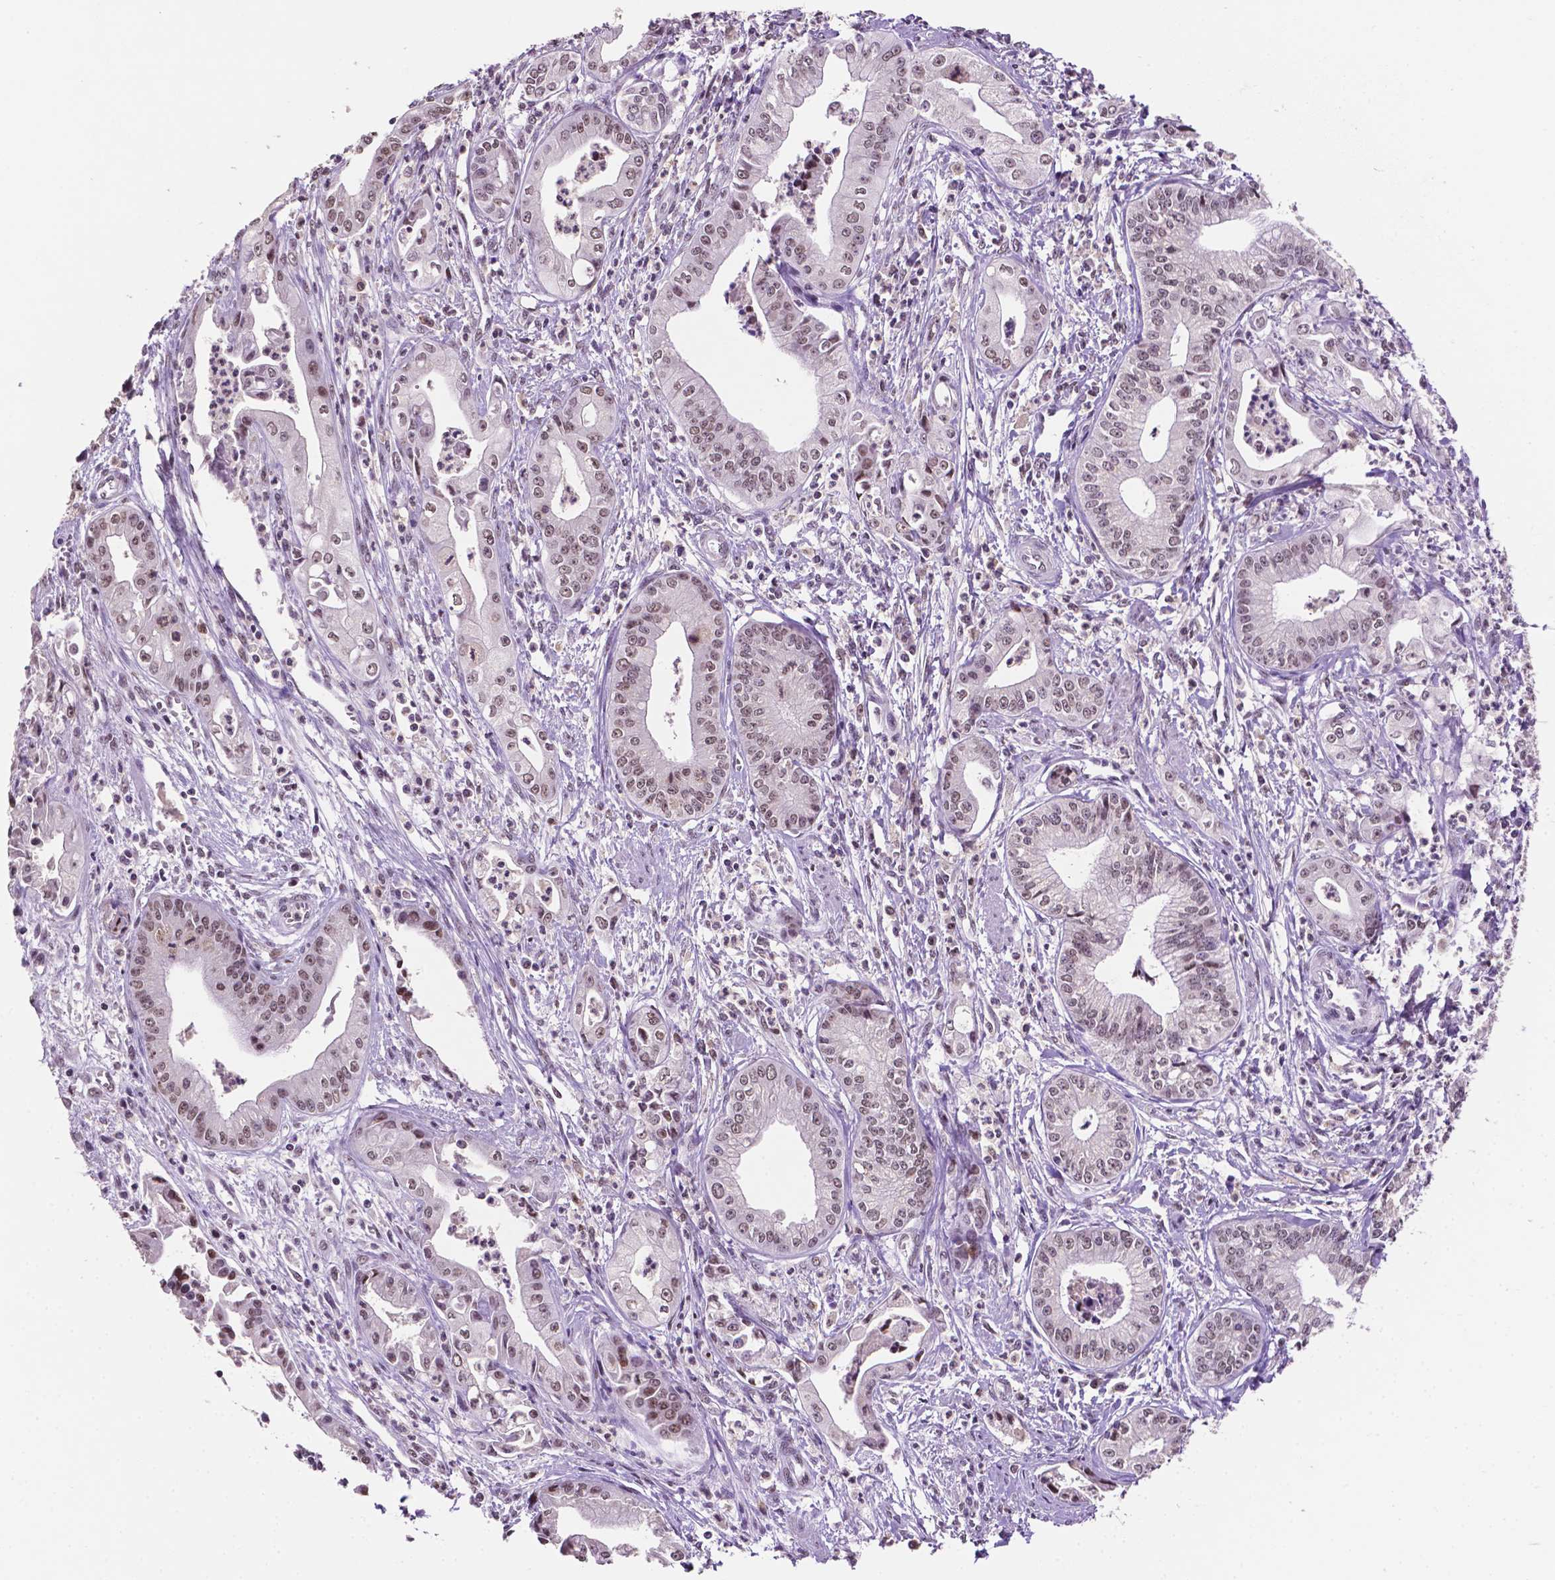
{"staining": {"intensity": "weak", "quantity": ">75%", "location": "nuclear"}, "tissue": "pancreatic cancer", "cell_type": "Tumor cells", "image_type": "cancer", "snomed": [{"axis": "morphology", "description": "Adenocarcinoma, NOS"}, {"axis": "topography", "description": "Pancreas"}], "caption": "This is an image of IHC staining of pancreatic adenocarcinoma, which shows weak staining in the nuclear of tumor cells.", "gene": "PTPN6", "patient": {"sex": "female", "age": 65}}